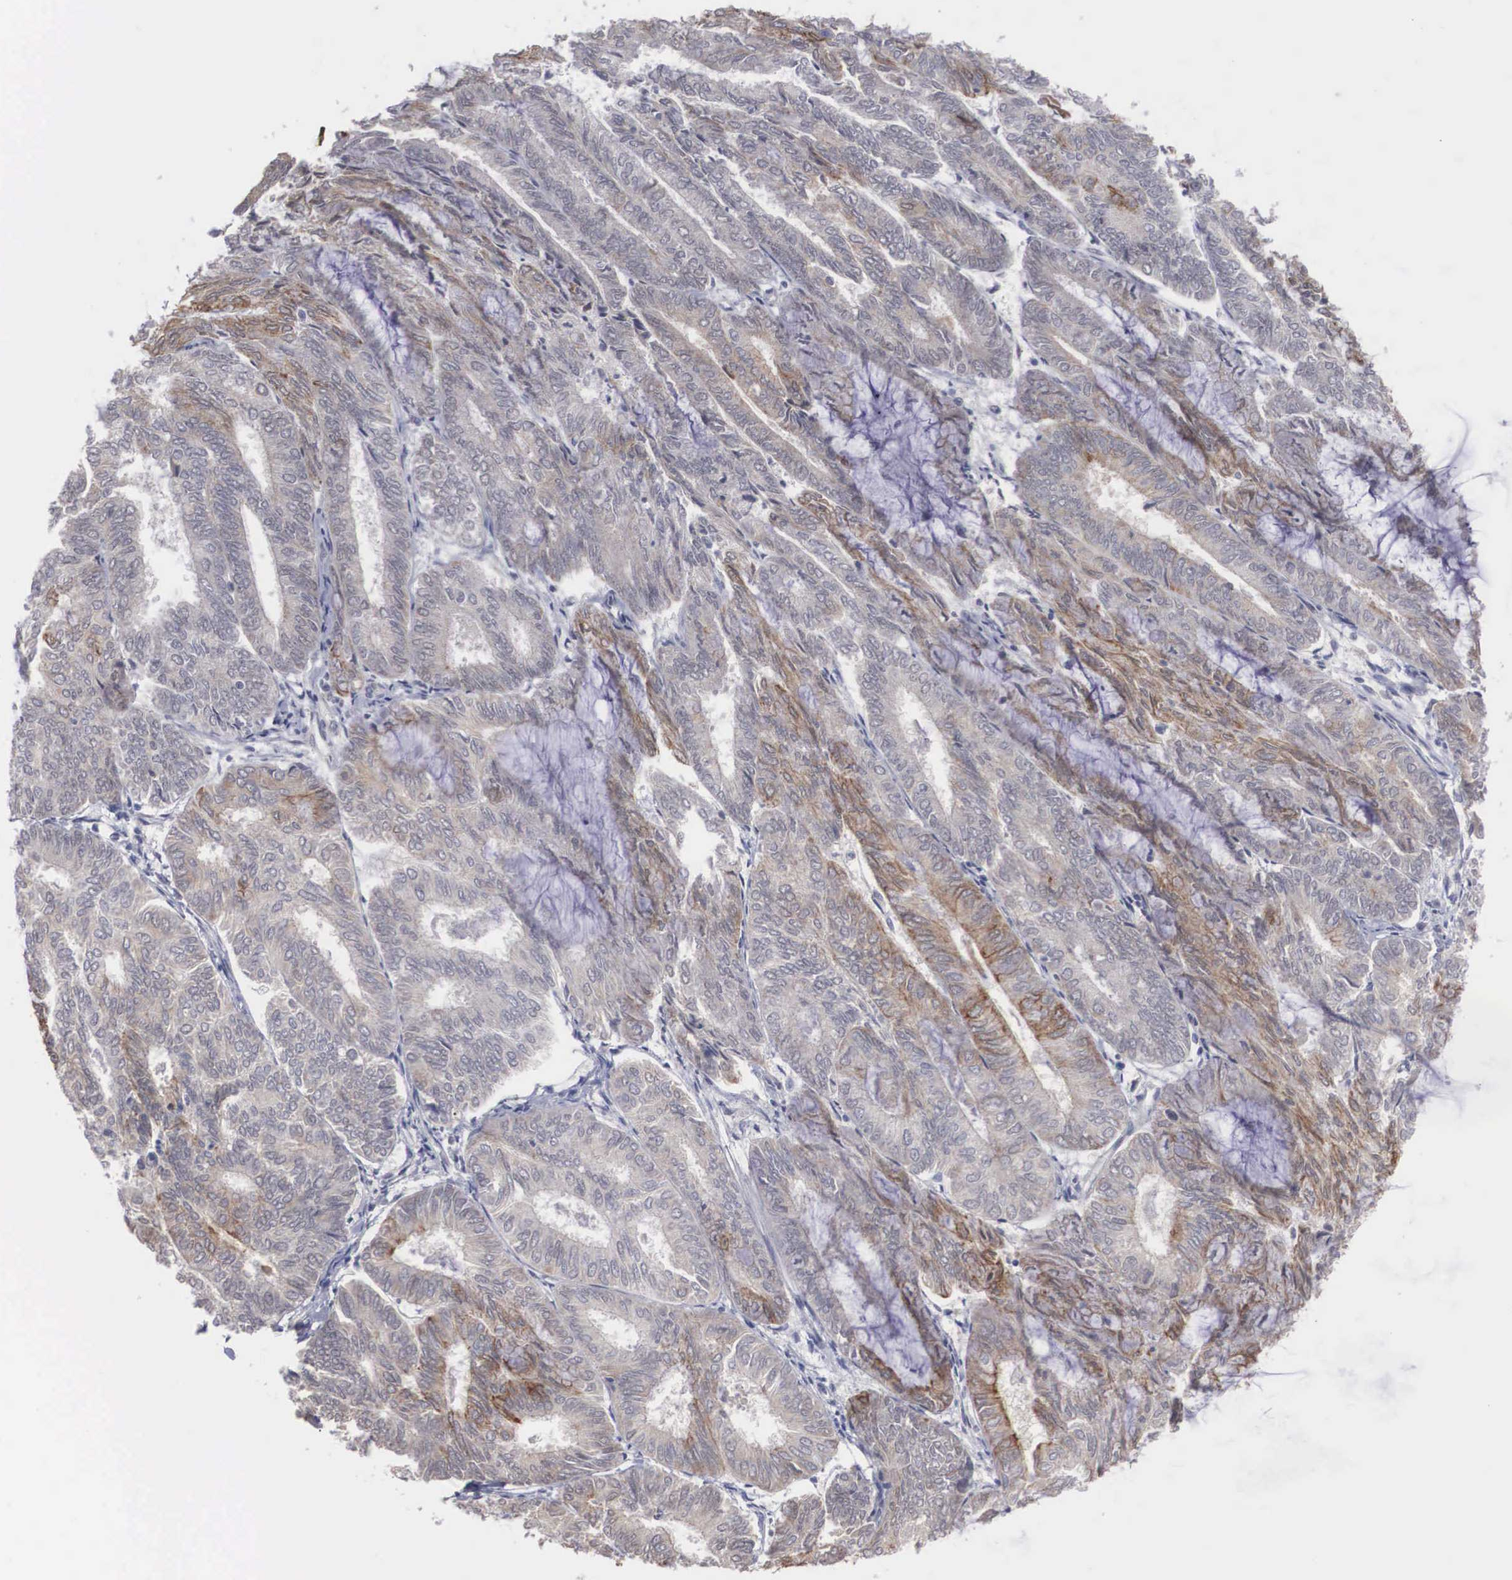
{"staining": {"intensity": "weak", "quantity": "25%-75%", "location": "cytoplasmic/membranous"}, "tissue": "endometrial cancer", "cell_type": "Tumor cells", "image_type": "cancer", "snomed": [{"axis": "morphology", "description": "Adenocarcinoma, NOS"}, {"axis": "topography", "description": "Endometrium"}], "caption": "This is an image of IHC staining of endometrial adenocarcinoma, which shows weak expression in the cytoplasmic/membranous of tumor cells.", "gene": "WDR89", "patient": {"sex": "female", "age": 59}}